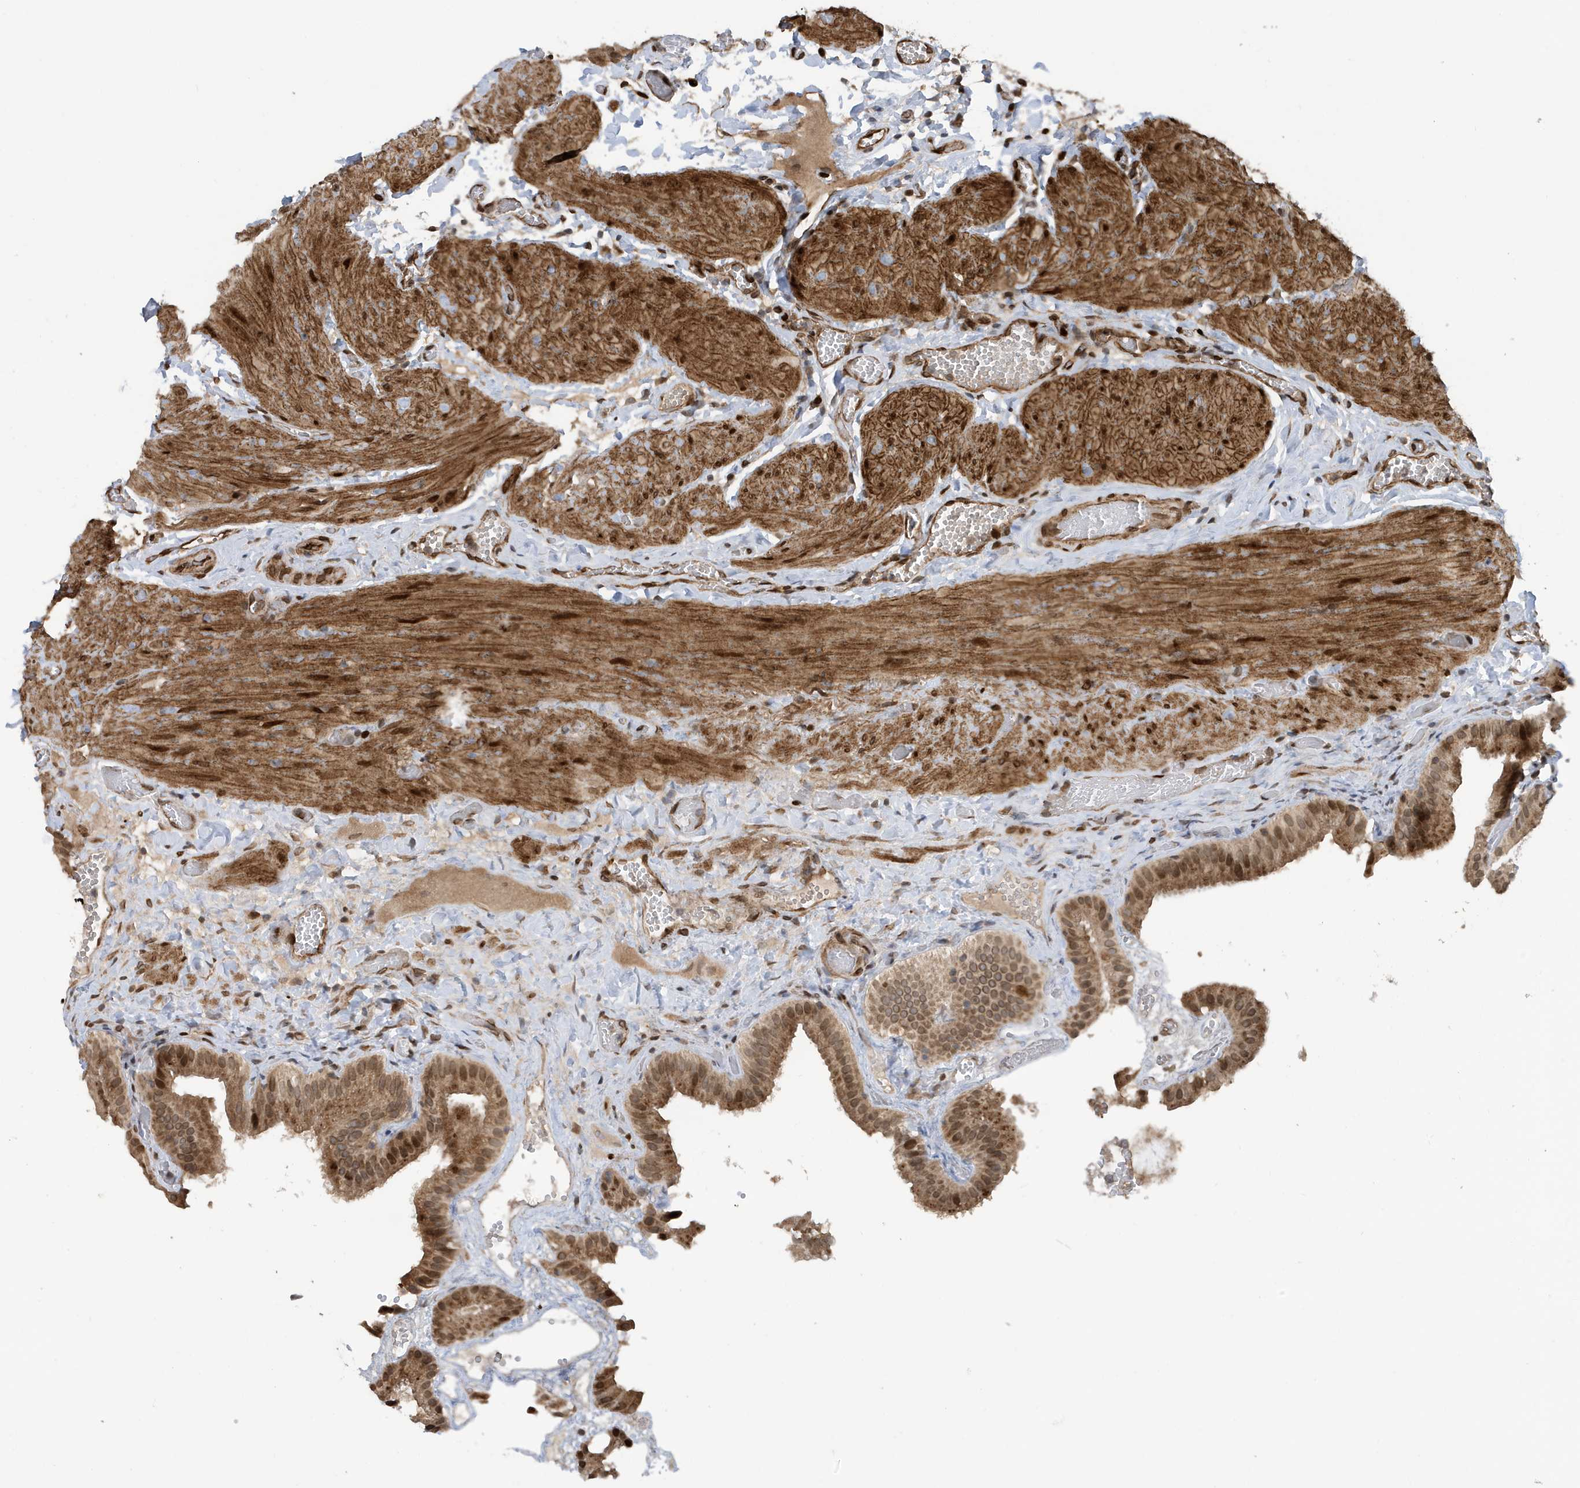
{"staining": {"intensity": "moderate", "quantity": ">75%", "location": "cytoplasmic/membranous,nuclear"}, "tissue": "gallbladder", "cell_type": "Glandular cells", "image_type": "normal", "snomed": [{"axis": "morphology", "description": "Normal tissue, NOS"}, {"axis": "topography", "description": "Gallbladder"}], "caption": "This is a histology image of immunohistochemistry (IHC) staining of normal gallbladder, which shows moderate positivity in the cytoplasmic/membranous,nuclear of glandular cells.", "gene": "DUSP18", "patient": {"sex": "female", "age": 64}}